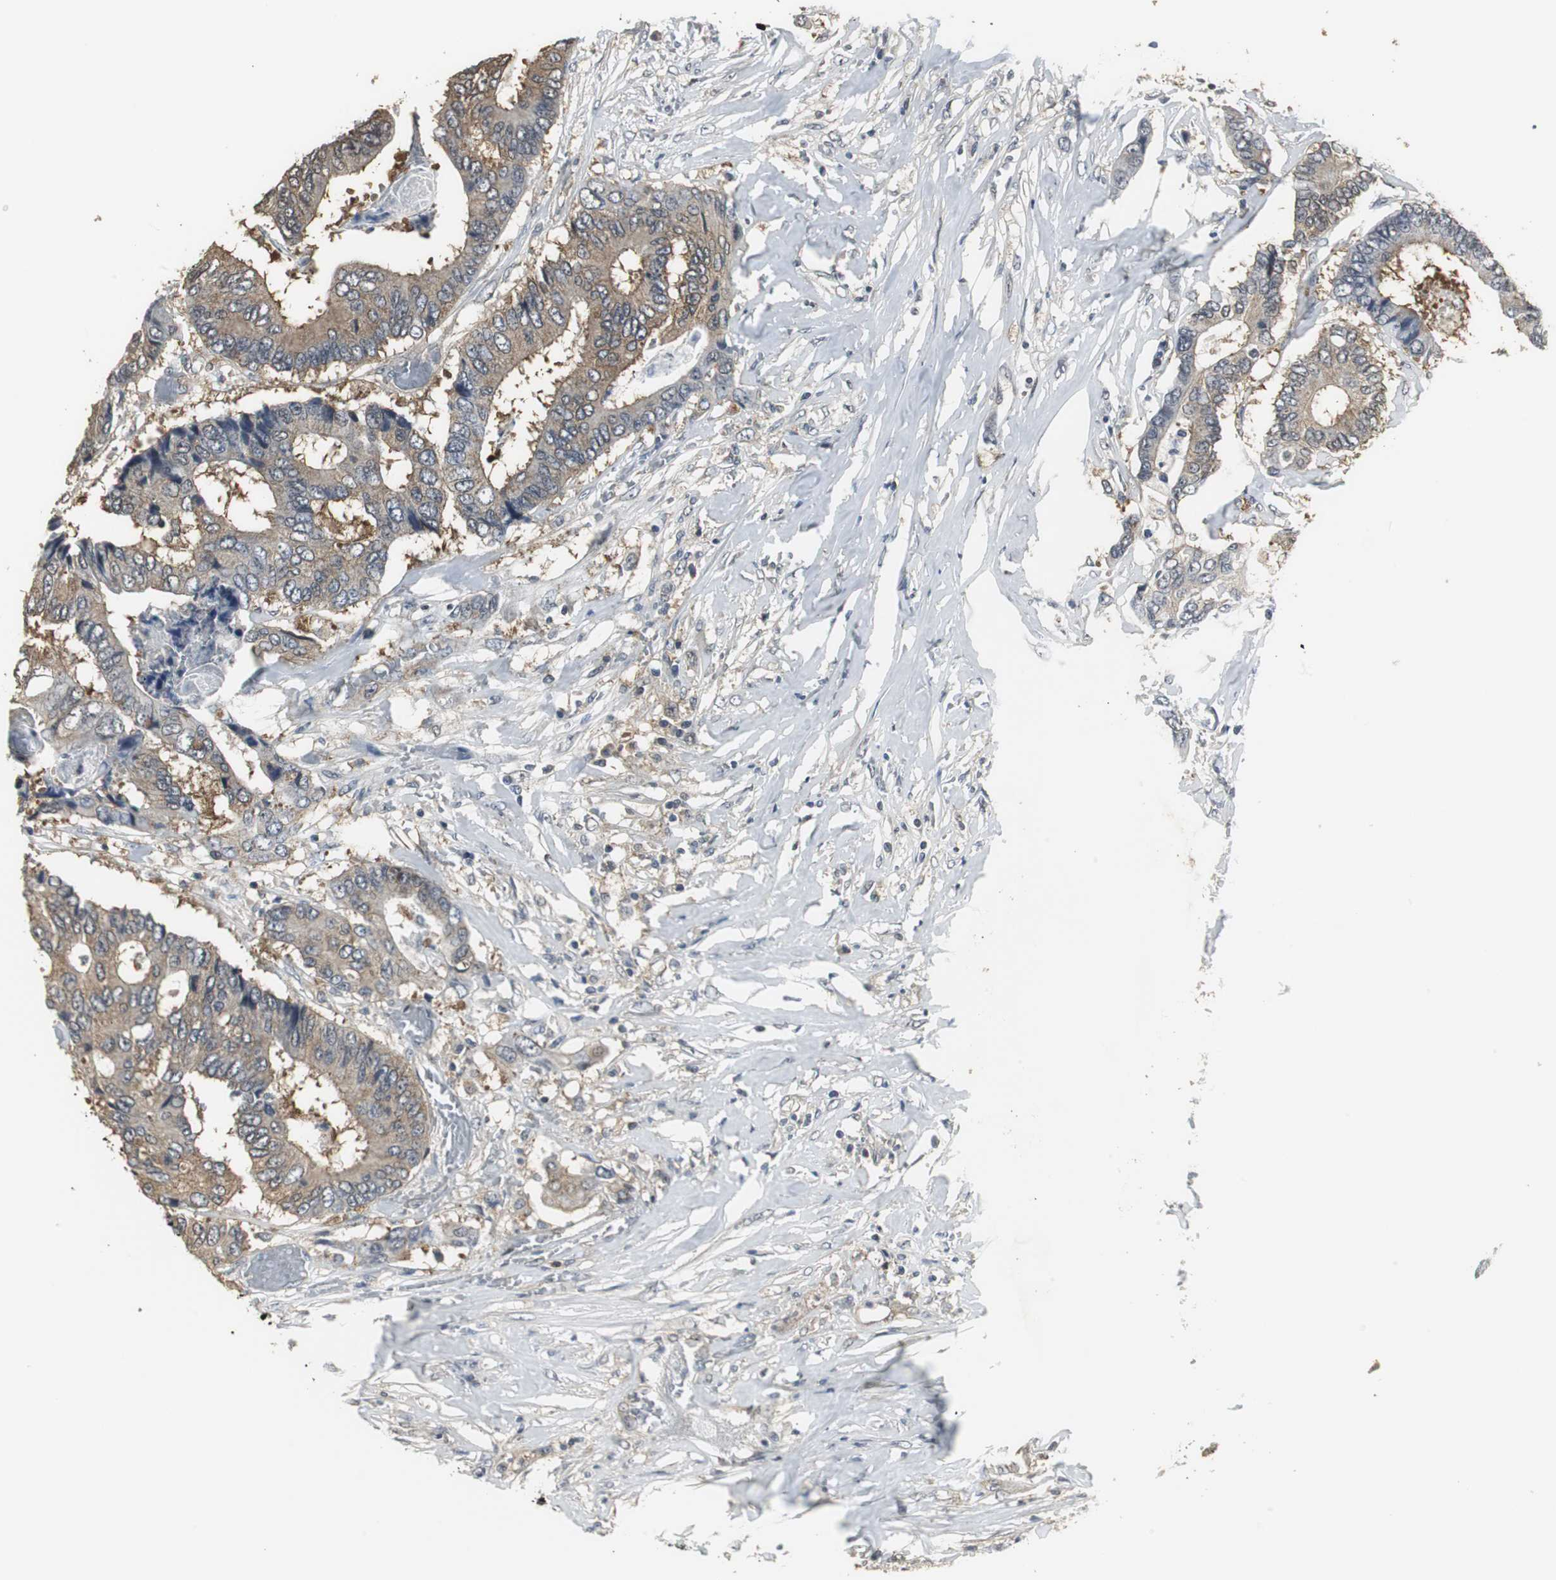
{"staining": {"intensity": "weak", "quantity": ">75%", "location": "cytoplasmic/membranous"}, "tissue": "colorectal cancer", "cell_type": "Tumor cells", "image_type": "cancer", "snomed": [{"axis": "morphology", "description": "Adenocarcinoma, NOS"}, {"axis": "topography", "description": "Rectum"}], "caption": "Immunohistochemical staining of human colorectal cancer shows weak cytoplasmic/membranous protein positivity in about >75% of tumor cells. Using DAB (3,3'-diaminobenzidine) (brown) and hematoxylin (blue) stains, captured at high magnification using brightfield microscopy.", "gene": "CCT5", "patient": {"sex": "male", "age": 55}}